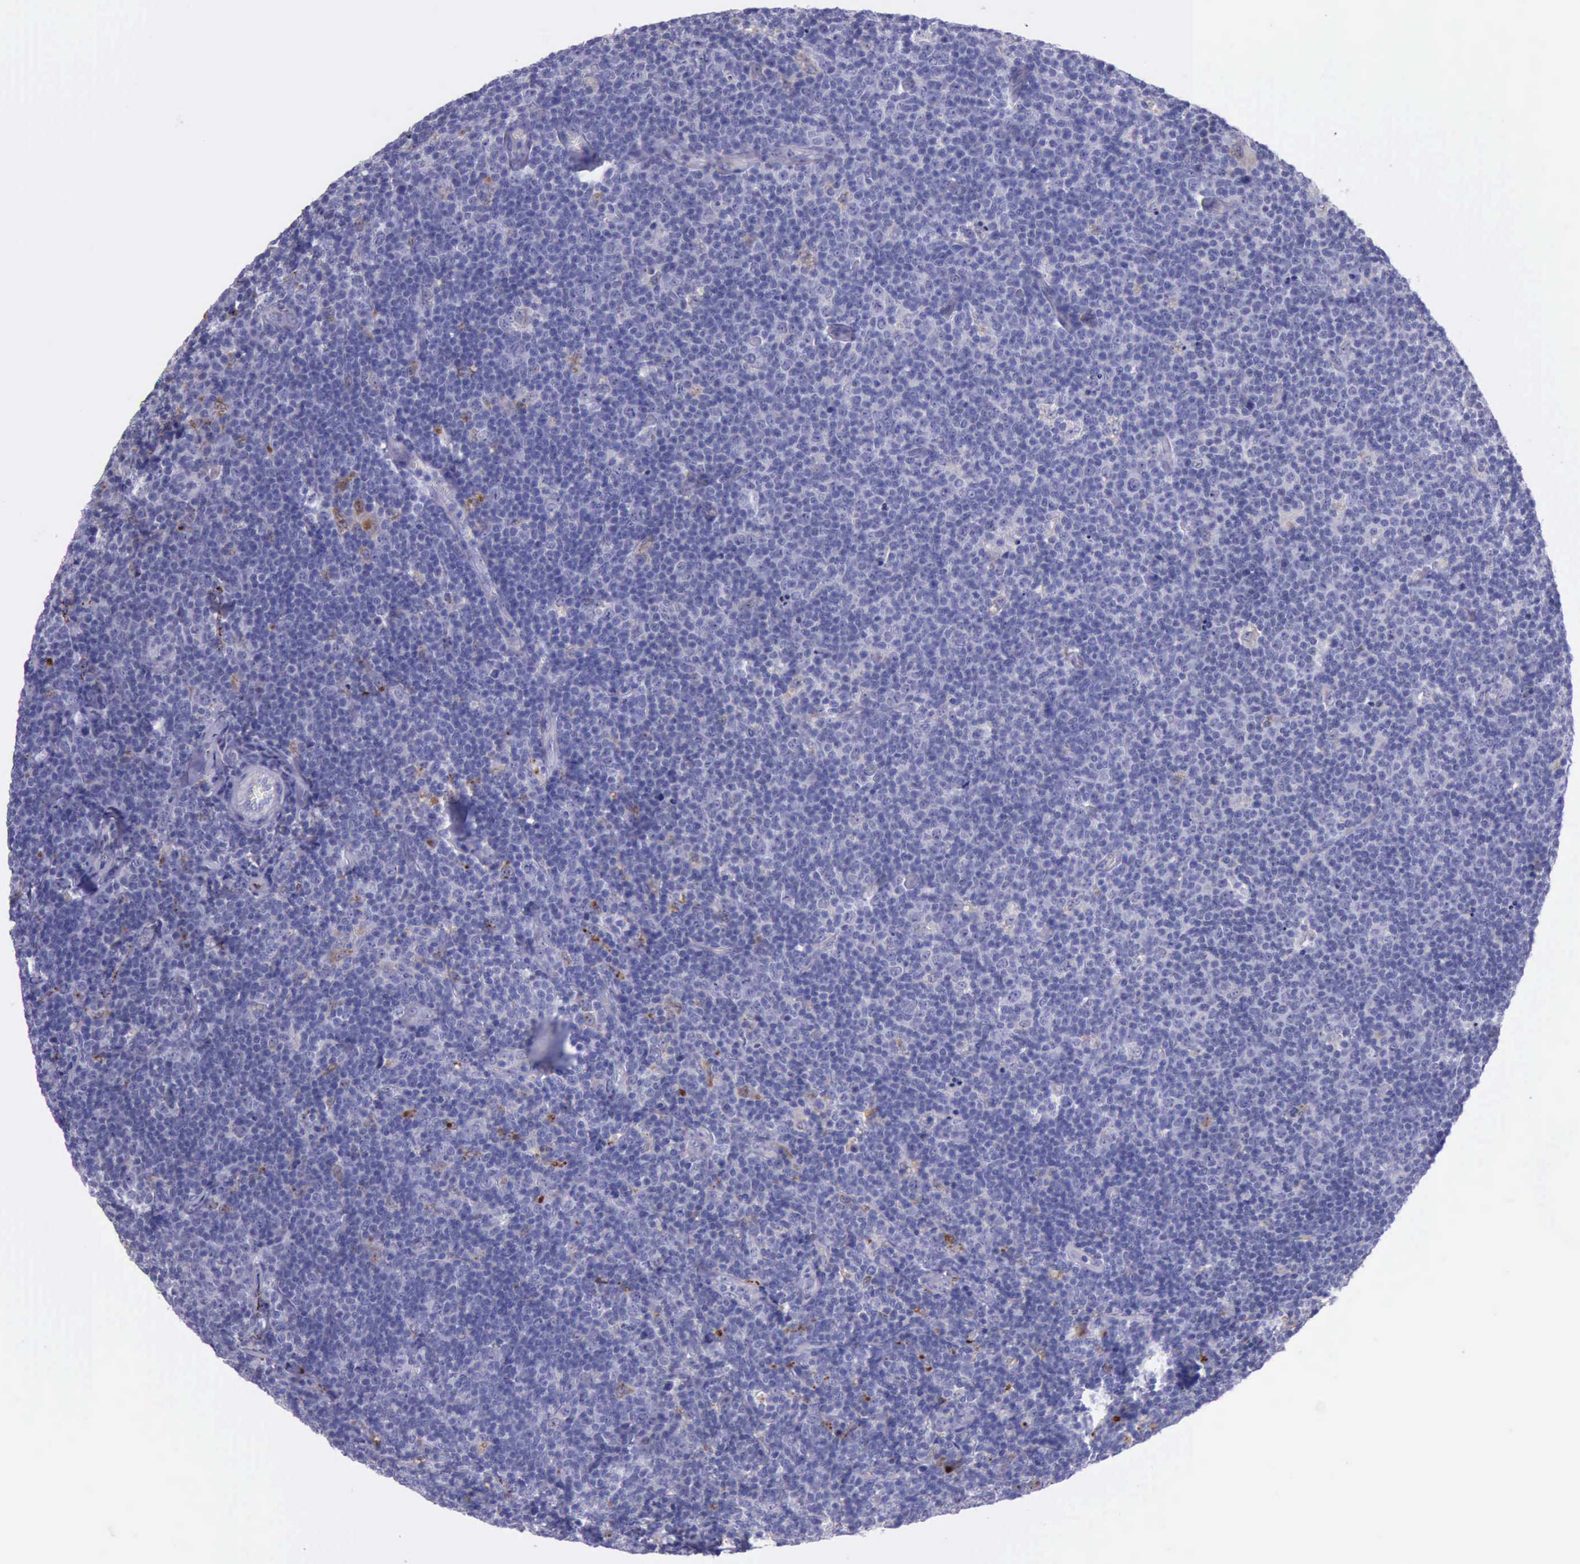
{"staining": {"intensity": "negative", "quantity": "none", "location": "none"}, "tissue": "lymphoma", "cell_type": "Tumor cells", "image_type": "cancer", "snomed": [{"axis": "morphology", "description": "Malignant lymphoma, non-Hodgkin's type, Low grade"}, {"axis": "topography", "description": "Lymph node"}], "caption": "High magnification brightfield microscopy of lymphoma stained with DAB (3,3'-diaminobenzidine) (brown) and counterstained with hematoxylin (blue): tumor cells show no significant staining.", "gene": "GLA", "patient": {"sex": "male", "age": 74}}